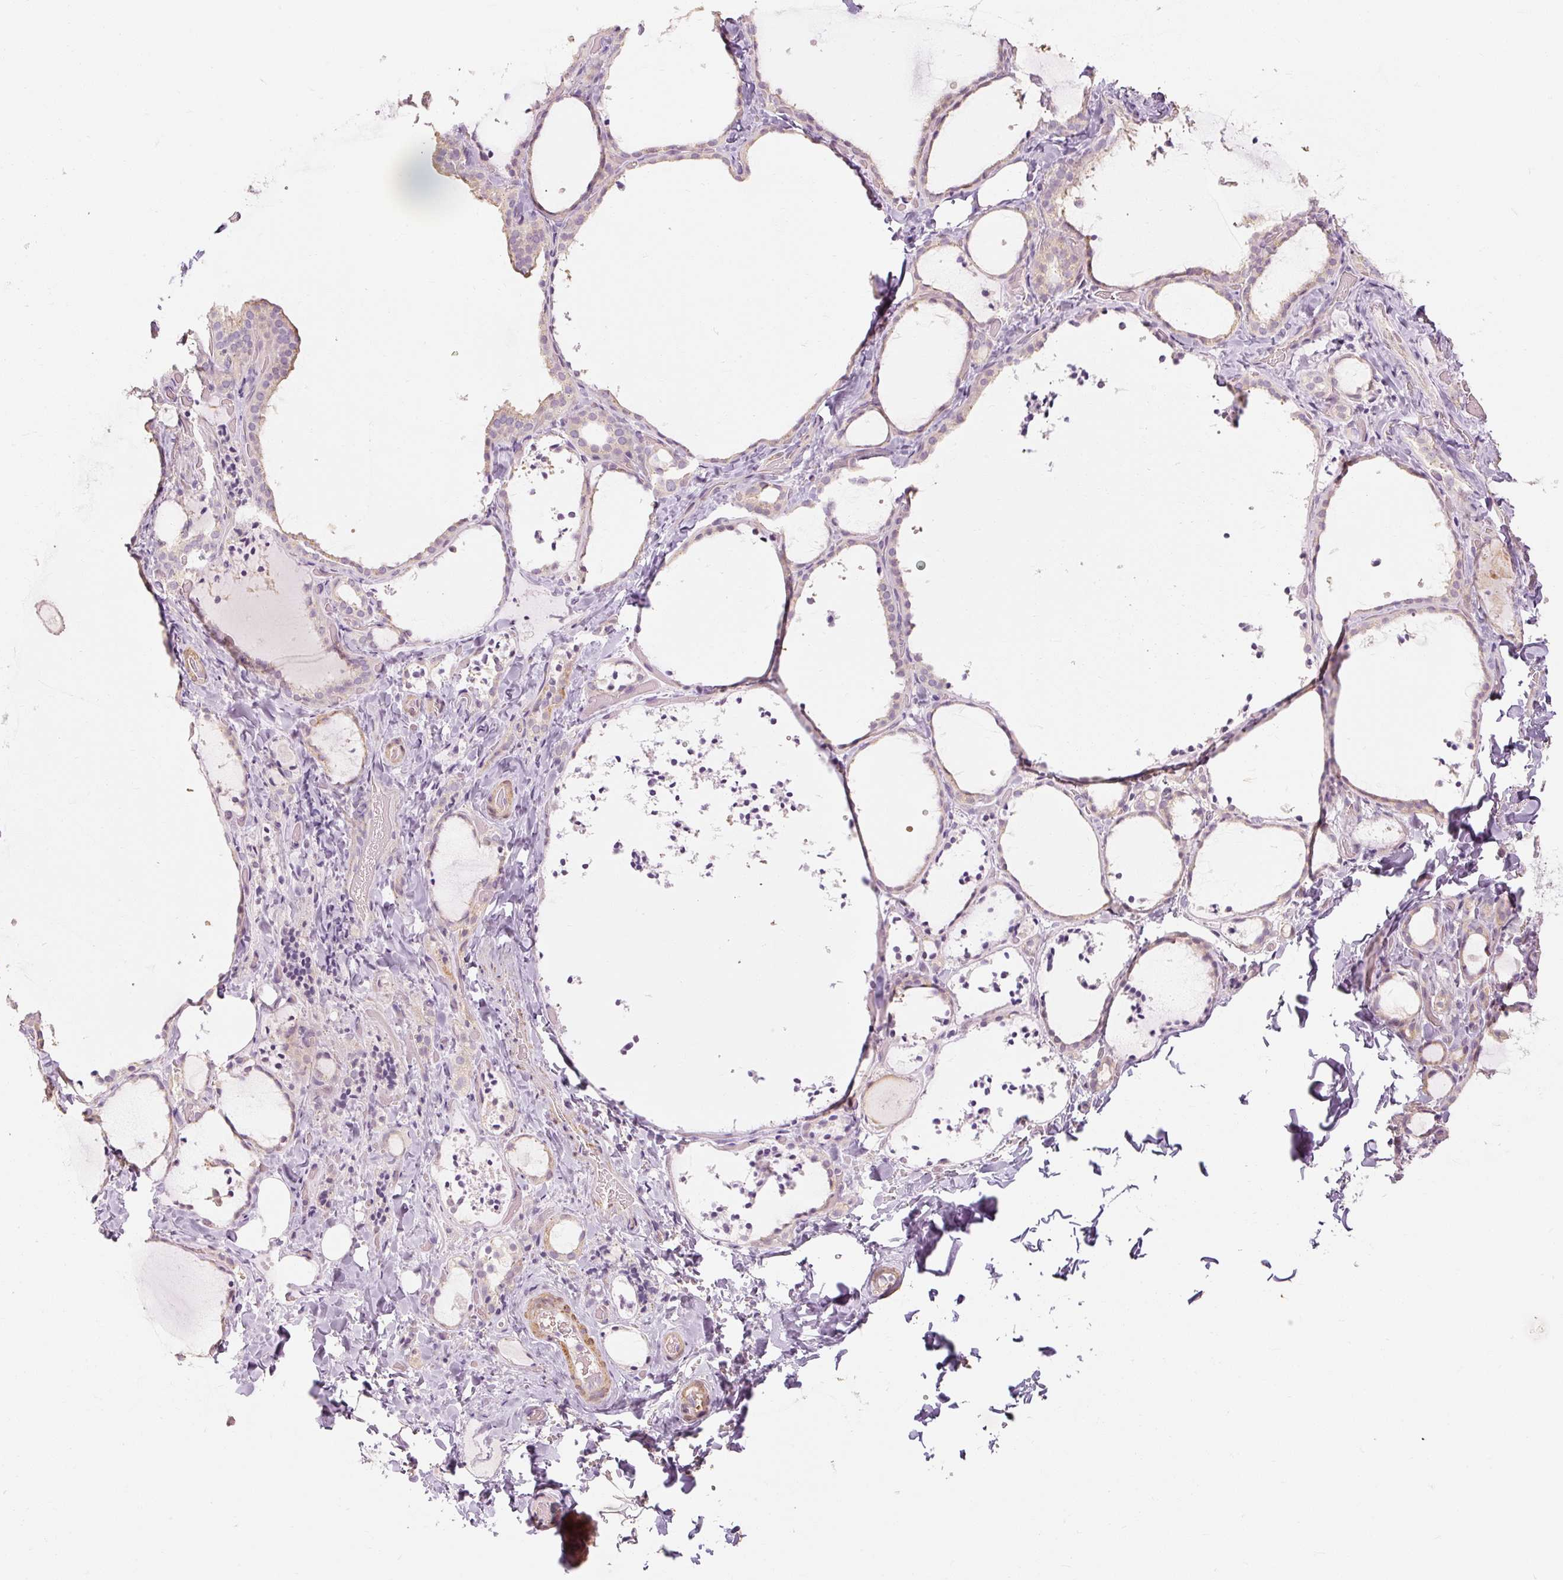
{"staining": {"intensity": "weak", "quantity": "<25%", "location": "cytoplasmic/membranous"}, "tissue": "thyroid gland", "cell_type": "Glandular cells", "image_type": "normal", "snomed": [{"axis": "morphology", "description": "Normal tissue, NOS"}, {"axis": "topography", "description": "Thyroid gland"}], "caption": "Immunohistochemistry photomicrograph of unremarkable thyroid gland: human thyroid gland stained with DAB (3,3'-diaminobenzidine) reveals no significant protein positivity in glandular cells. Nuclei are stained in blue.", "gene": "CAPN3", "patient": {"sex": "female", "age": 22}}